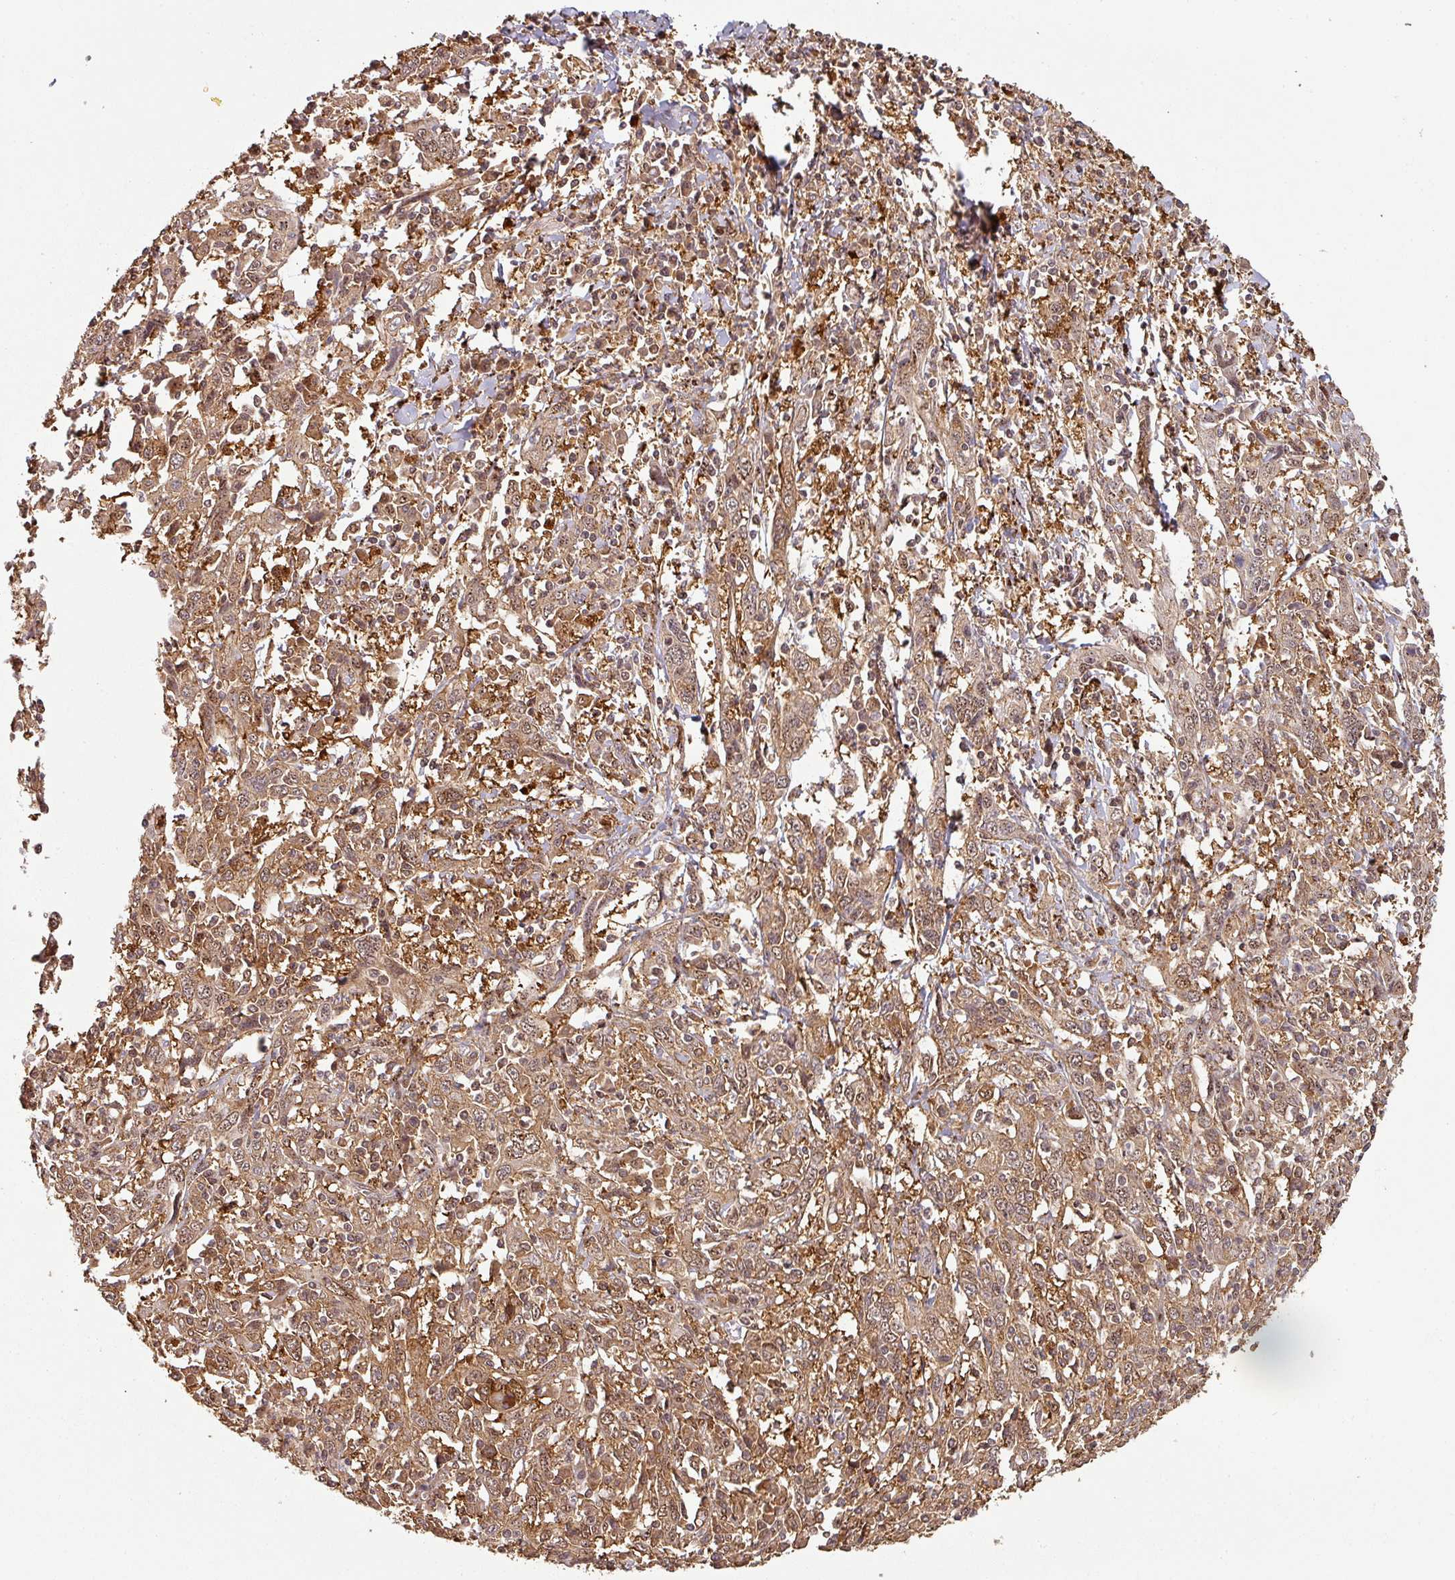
{"staining": {"intensity": "moderate", "quantity": ">75%", "location": "cytoplasmic/membranous,nuclear"}, "tissue": "cervical cancer", "cell_type": "Tumor cells", "image_type": "cancer", "snomed": [{"axis": "morphology", "description": "Squamous cell carcinoma, NOS"}, {"axis": "topography", "description": "Cervix"}], "caption": "Protein staining shows moderate cytoplasmic/membranous and nuclear staining in about >75% of tumor cells in cervical cancer (squamous cell carcinoma).", "gene": "ZNF322", "patient": {"sex": "female", "age": 46}}